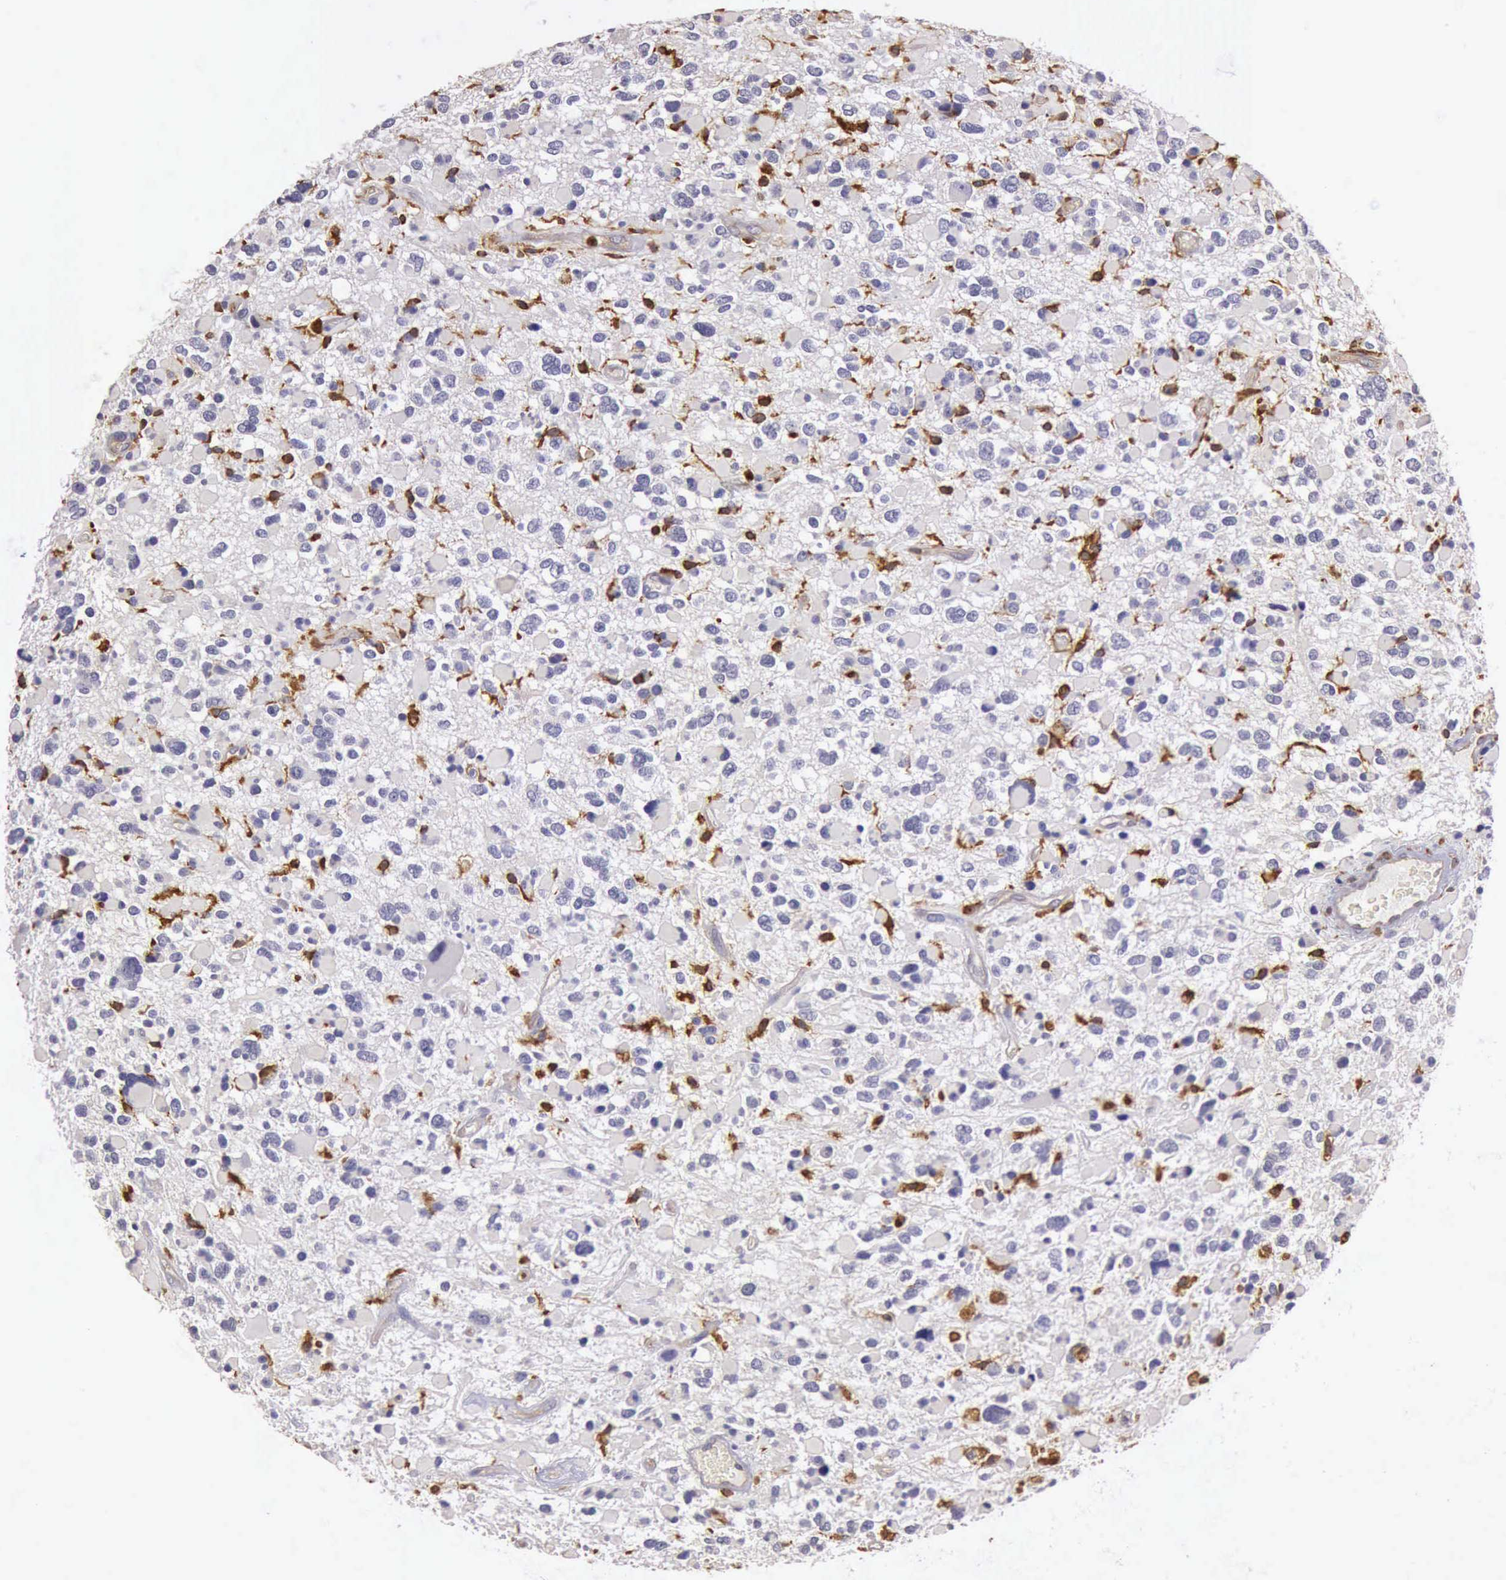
{"staining": {"intensity": "negative", "quantity": "none", "location": "none"}, "tissue": "glioma", "cell_type": "Tumor cells", "image_type": "cancer", "snomed": [{"axis": "morphology", "description": "Glioma, malignant, High grade"}, {"axis": "topography", "description": "Brain"}], "caption": "A high-resolution histopathology image shows IHC staining of glioma, which exhibits no significant staining in tumor cells. Nuclei are stained in blue.", "gene": "ARHGAP4", "patient": {"sex": "female", "age": 37}}